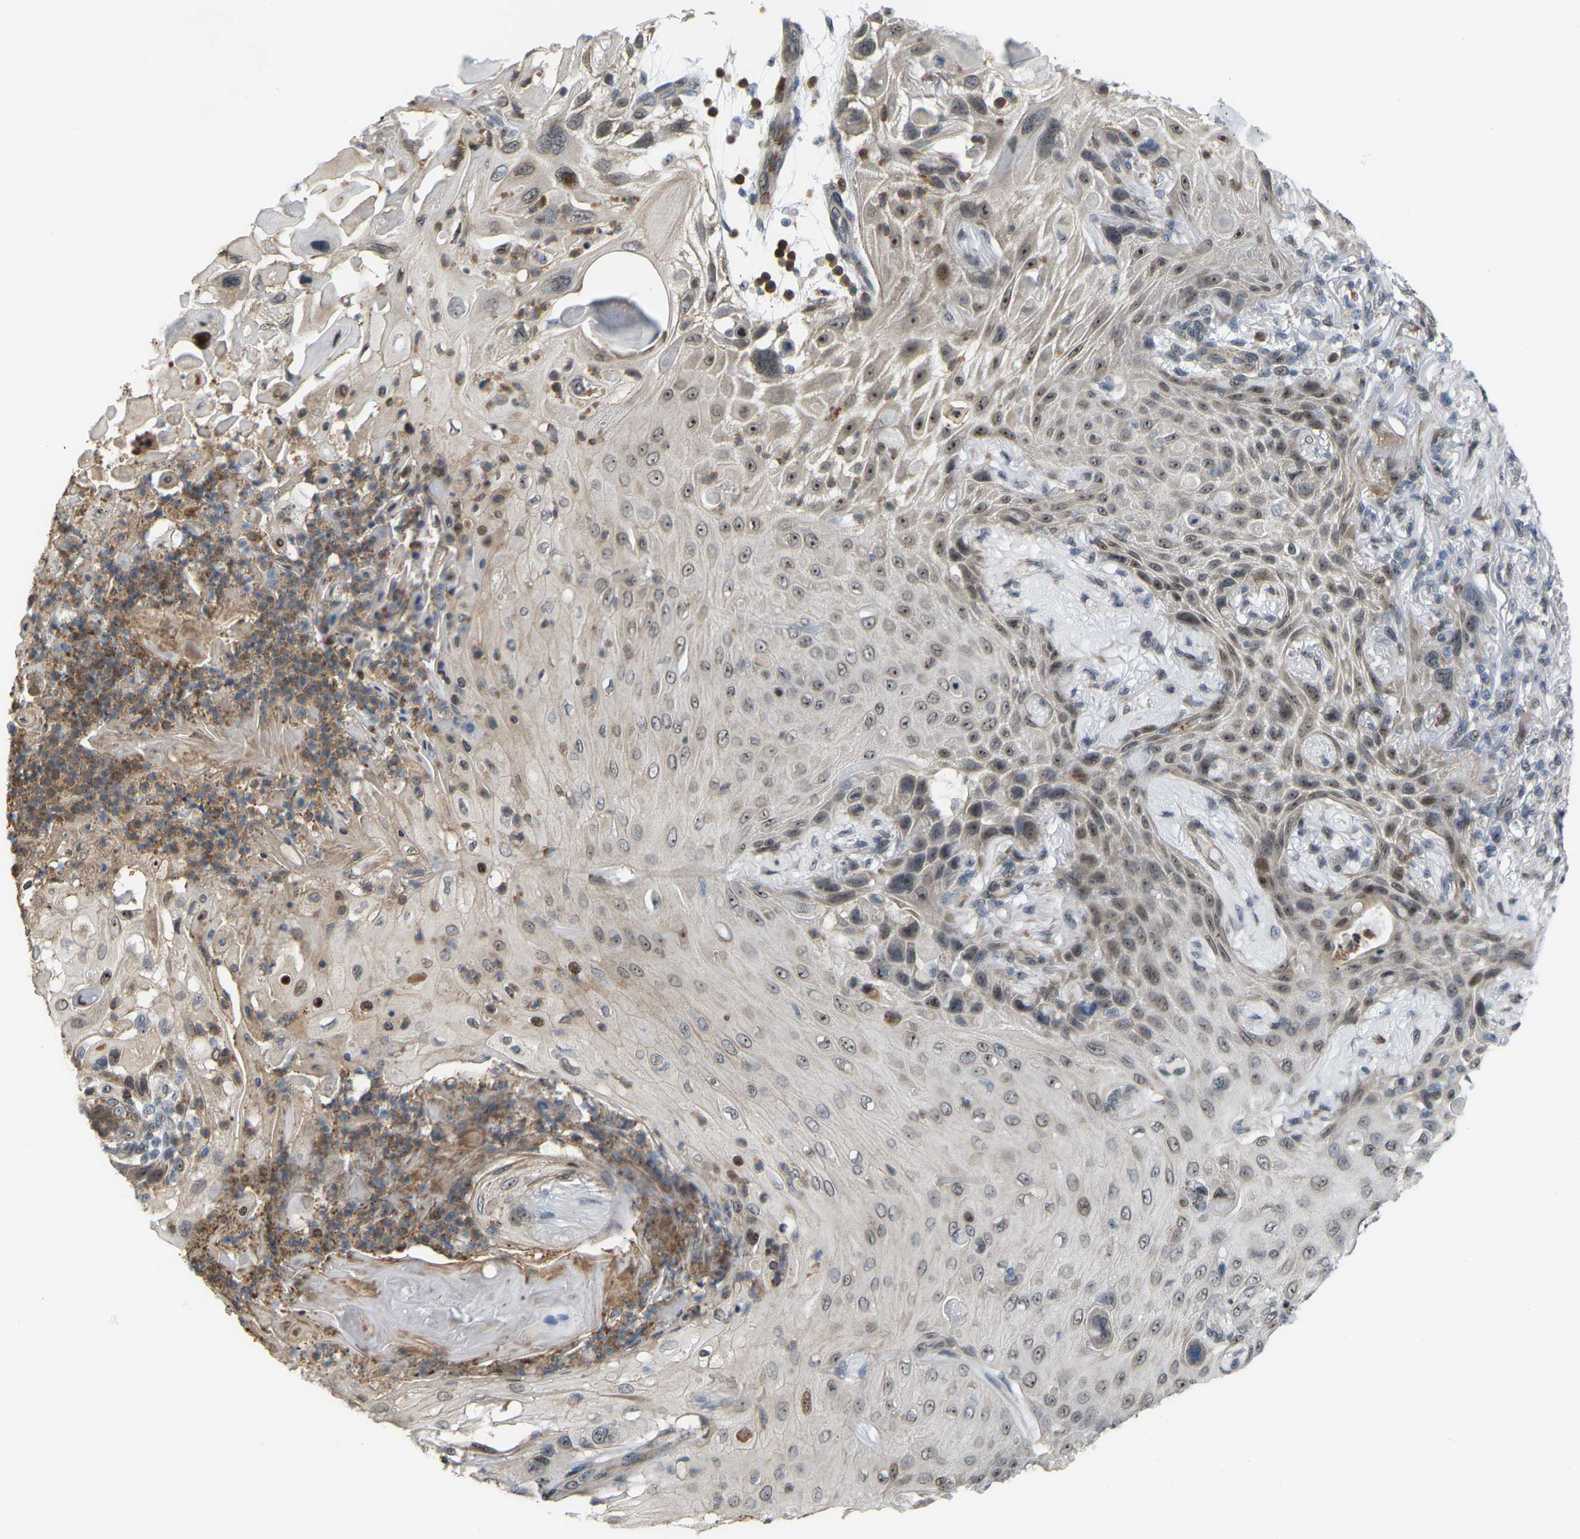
{"staining": {"intensity": "weak", "quantity": "<25%", "location": "nuclear"}, "tissue": "skin cancer", "cell_type": "Tumor cells", "image_type": "cancer", "snomed": [{"axis": "morphology", "description": "Squamous cell carcinoma, NOS"}, {"axis": "topography", "description": "Skin"}], "caption": "Squamous cell carcinoma (skin) was stained to show a protein in brown. There is no significant expression in tumor cells.", "gene": "CROT", "patient": {"sex": "female", "age": 77}}